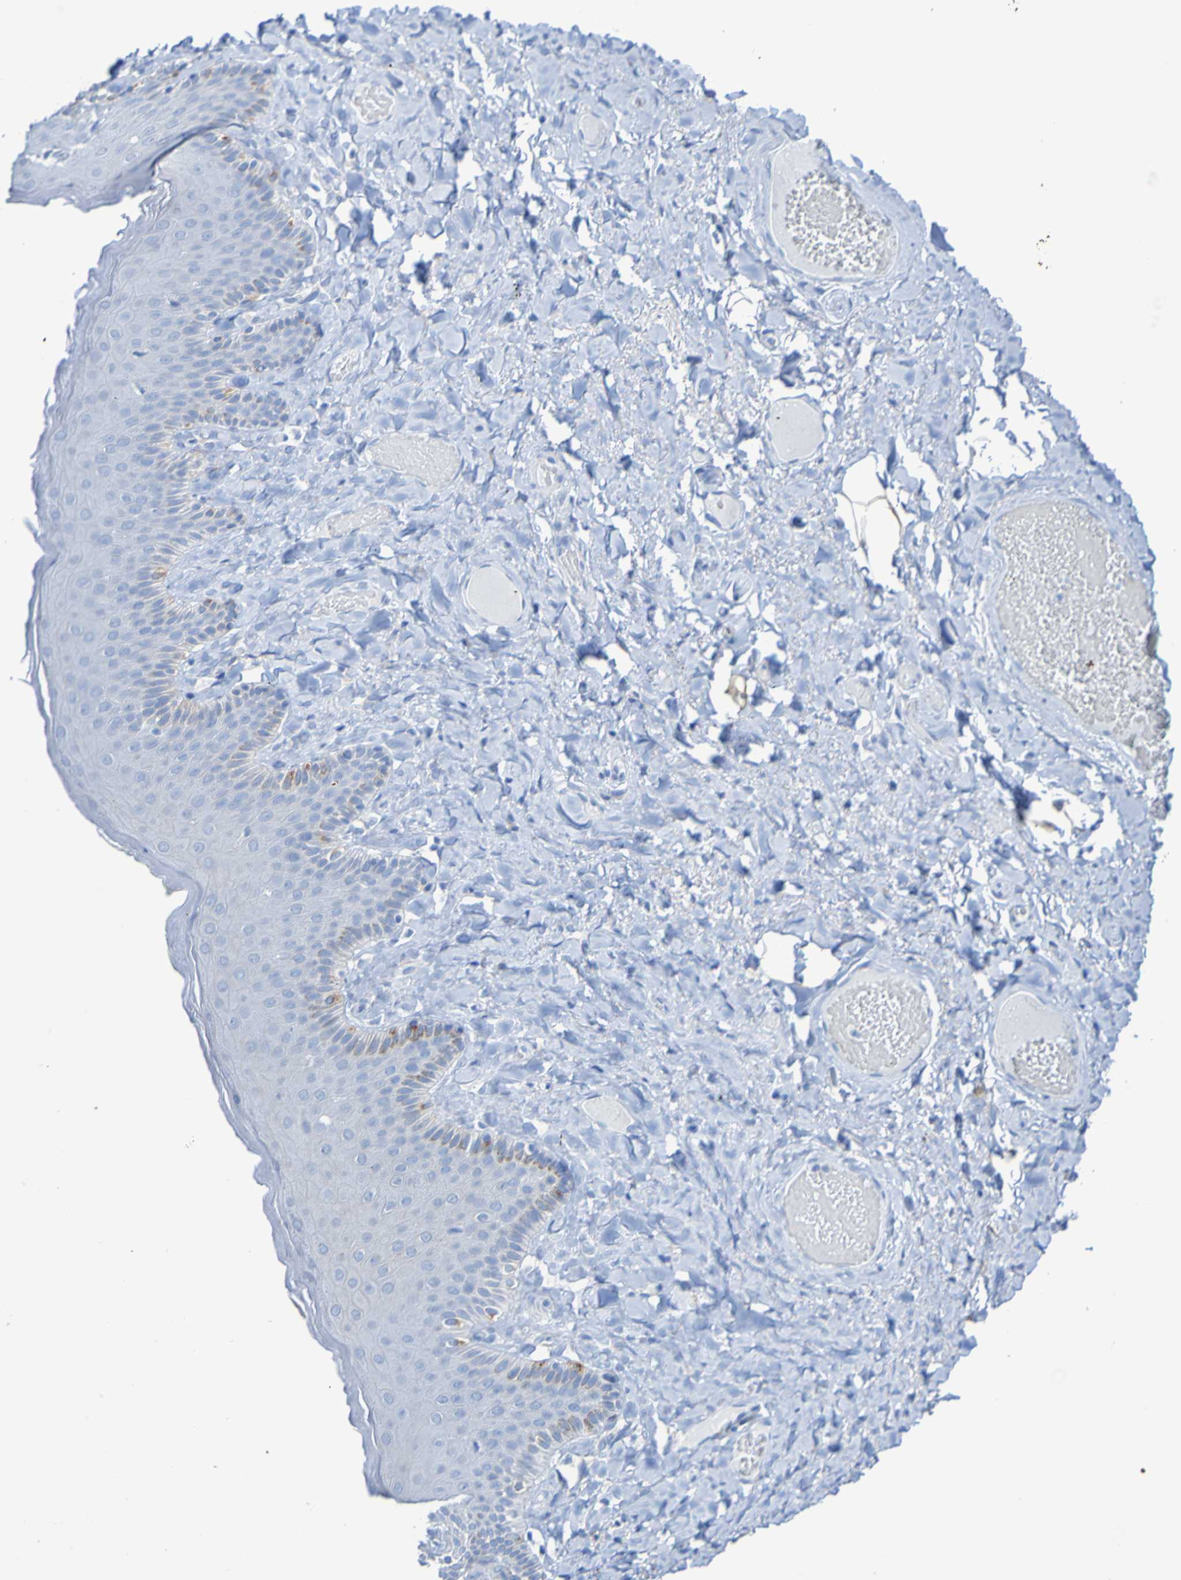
{"staining": {"intensity": "negative", "quantity": "none", "location": "none"}, "tissue": "skin", "cell_type": "Epidermal cells", "image_type": "normal", "snomed": [{"axis": "morphology", "description": "Normal tissue, NOS"}, {"axis": "topography", "description": "Anal"}], "caption": "IHC of unremarkable skin exhibits no expression in epidermal cells. Nuclei are stained in blue.", "gene": "ACMSD", "patient": {"sex": "male", "age": 69}}